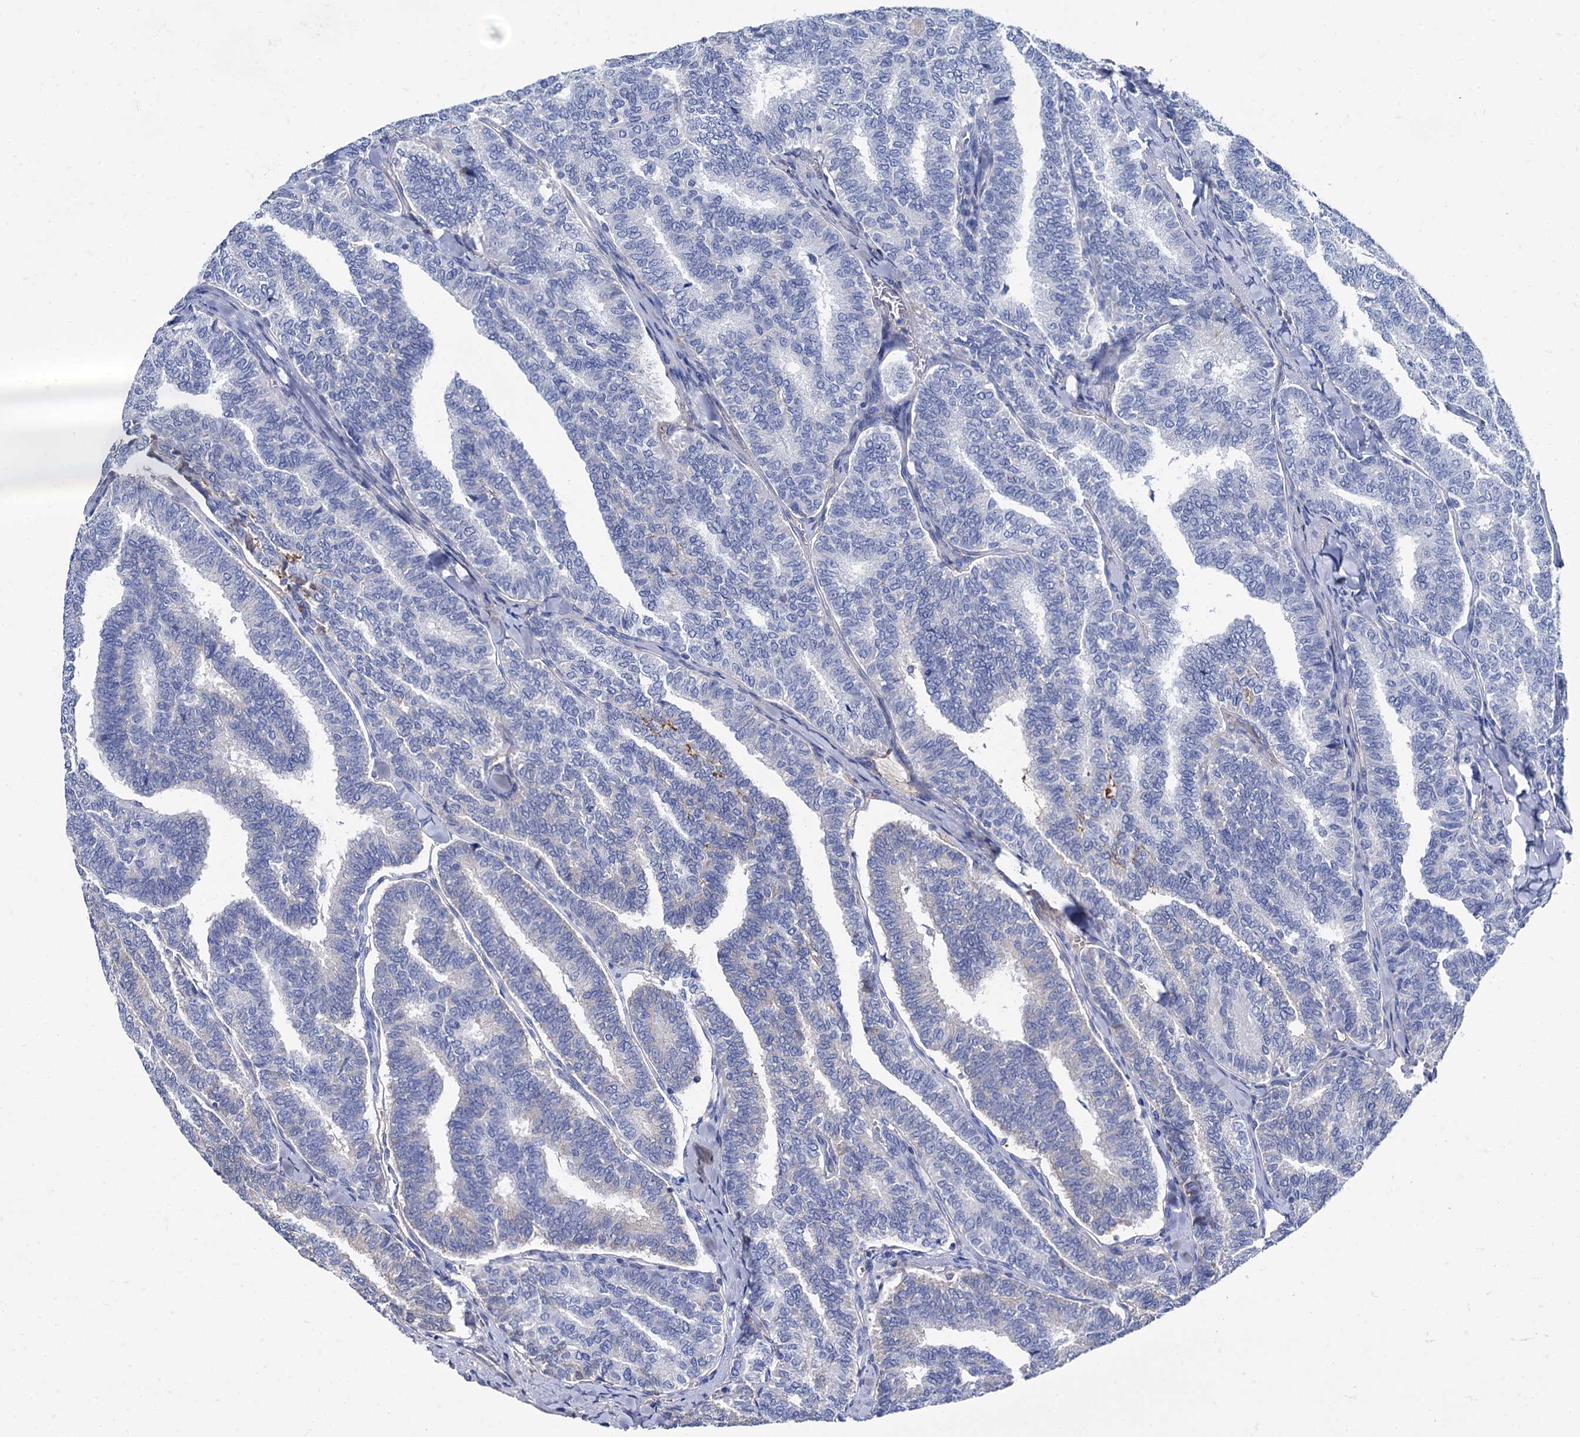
{"staining": {"intensity": "negative", "quantity": "none", "location": "none"}, "tissue": "thyroid cancer", "cell_type": "Tumor cells", "image_type": "cancer", "snomed": [{"axis": "morphology", "description": "Papillary adenocarcinoma, NOS"}, {"axis": "topography", "description": "Thyroid gland"}], "caption": "This is an immunohistochemistry image of human thyroid cancer (papillary adenocarcinoma). There is no staining in tumor cells.", "gene": "TMEM72", "patient": {"sex": "female", "age": 35}}